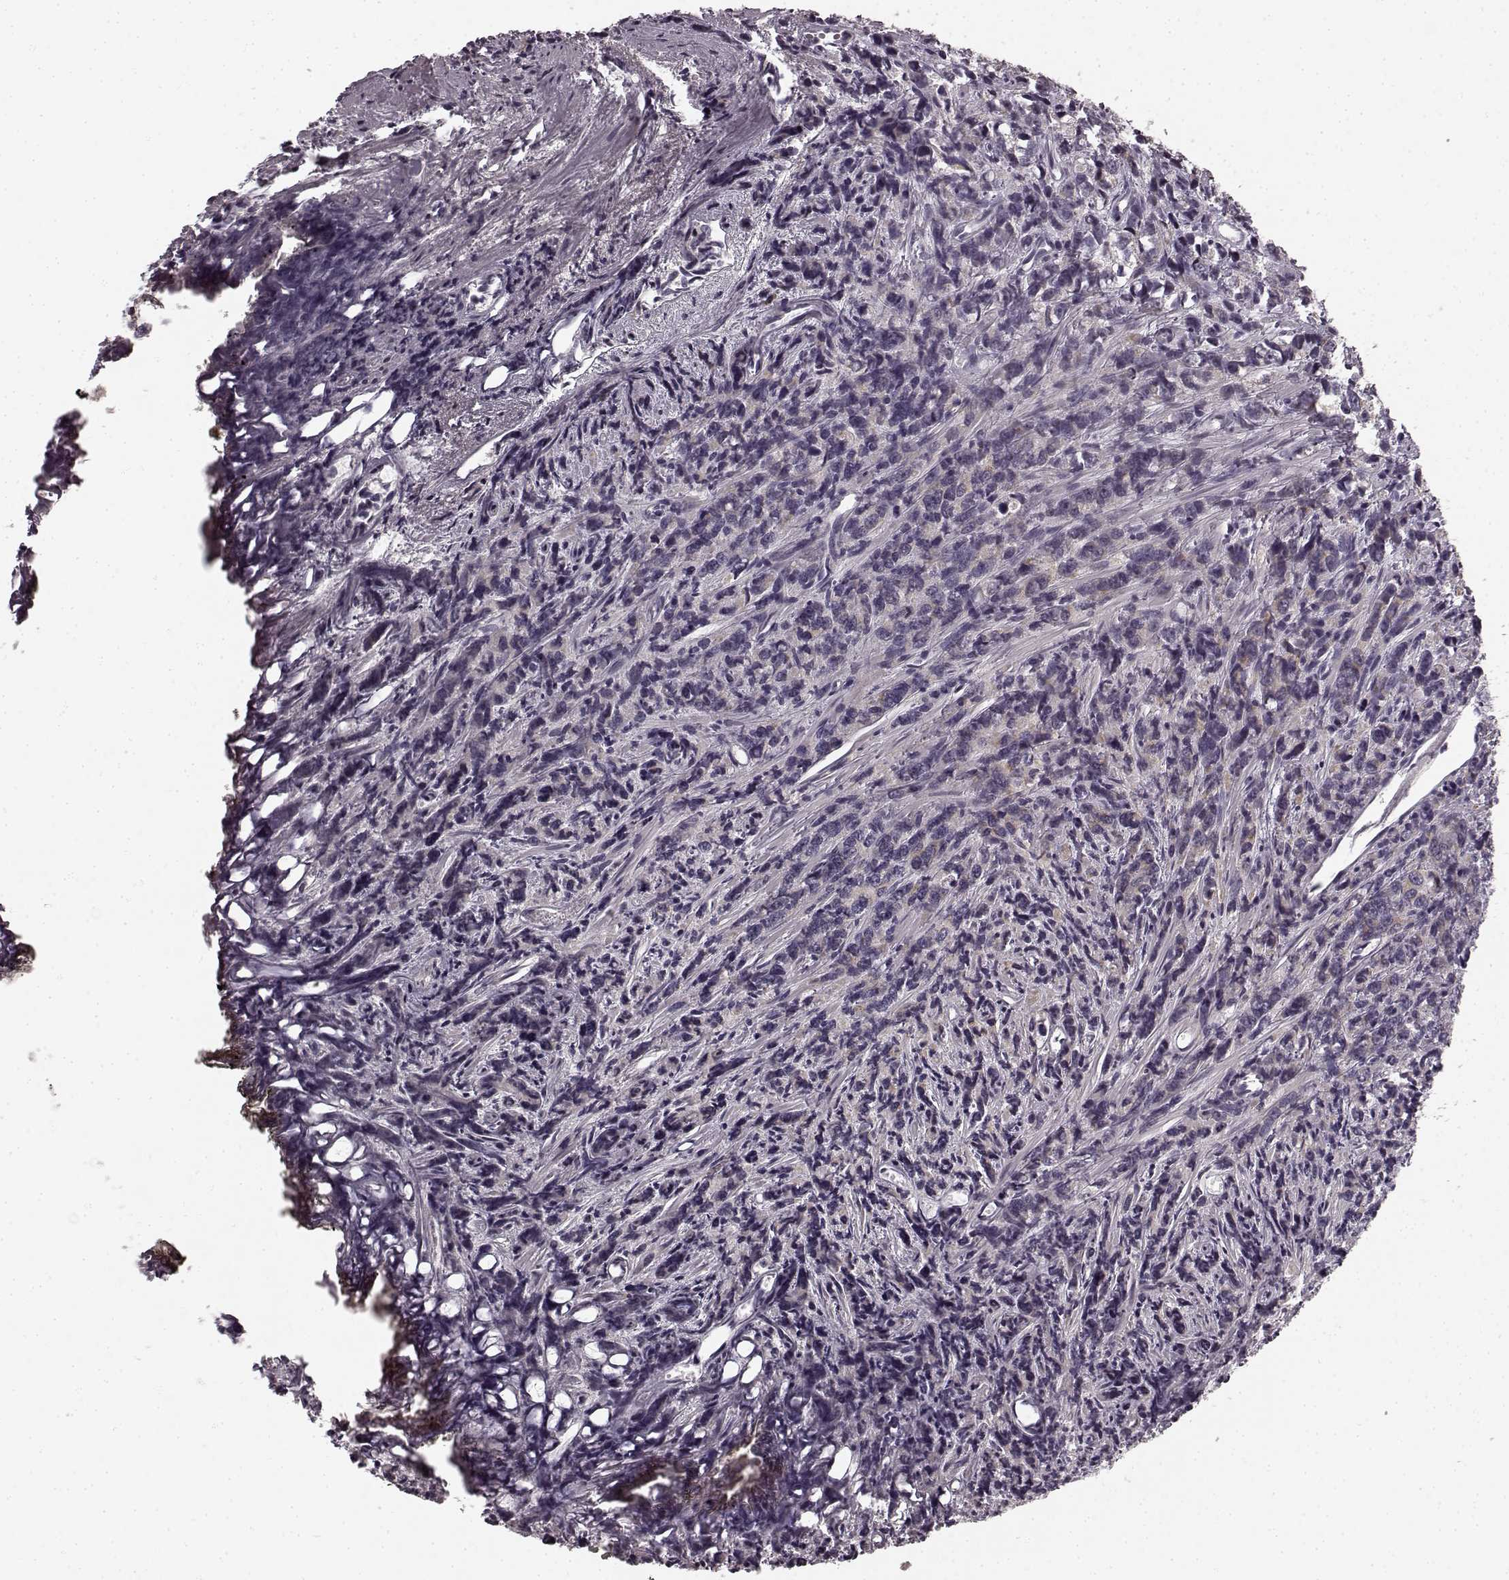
{"staining": {"intensity": "negative", "quantity": "none", "location": "none"}, "tissue": "prostate cancer", "cell_type": "Tumor cells", "image_type": "cancer", "snomed": [{"axis": "morphology", "description": "Adenocarcinoma, High grade"}, {"axis": "topography", "description": "Prostate"}], "caption": "Protein analysis of prostate cancer (adenocarcinoma (high-grade)) demonstrates no significant positivity in tumor cells. The staining is performed using DAB (3,3'-diaminobenzidine) brown chromogen with nuclei counter-stained in using hematoxylin.", "gene": "FAM234B", "patient": {"sex": "male", "age": 77}}